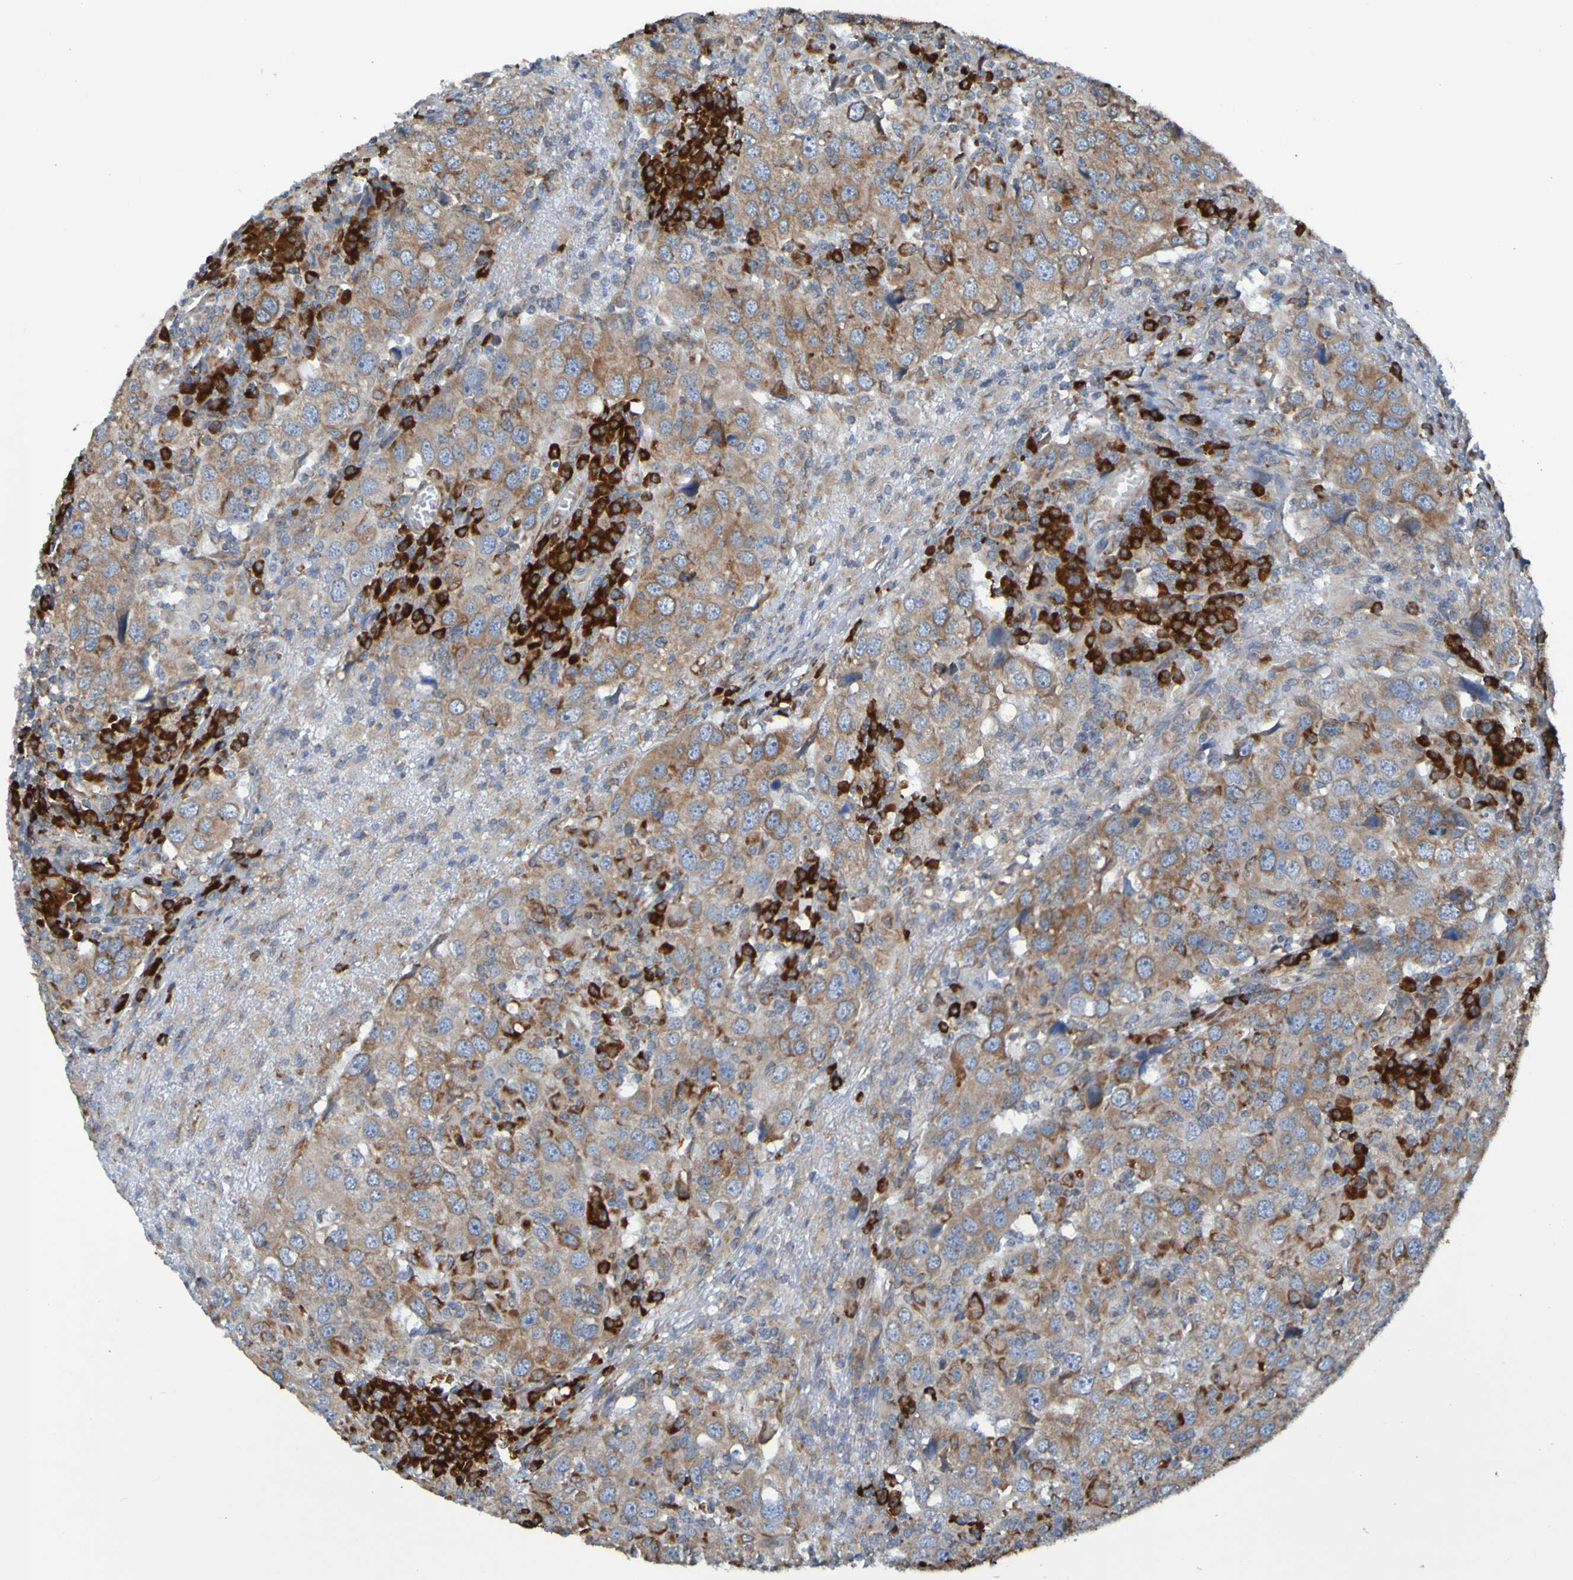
{"staining": {"intensity": "moderate", "quantity": ">75%", "location": "cytoplasmic/membranous"}, "tissue": "head and neck cancer", "cell_type": "Tumor cells", "image_type": "cancer", "snomed": [{"axis": "morphology", "description": "Adenocarcinoma, NOS"}, {"axis": "topography", "description": "Salivary gland"}, {"axis": "topography", "description": "Head-Neck"}], "caption": "An immunohistochemistry (IHC) micrograph of tumor tissue is shown. Protein staining in brown highlights moderate cytoplasmic/membranous positivity in head and neck adenocarcinoma within tumor cells.", "gene": "SSR1", "patient": {"sex": "female", "age": 65}}